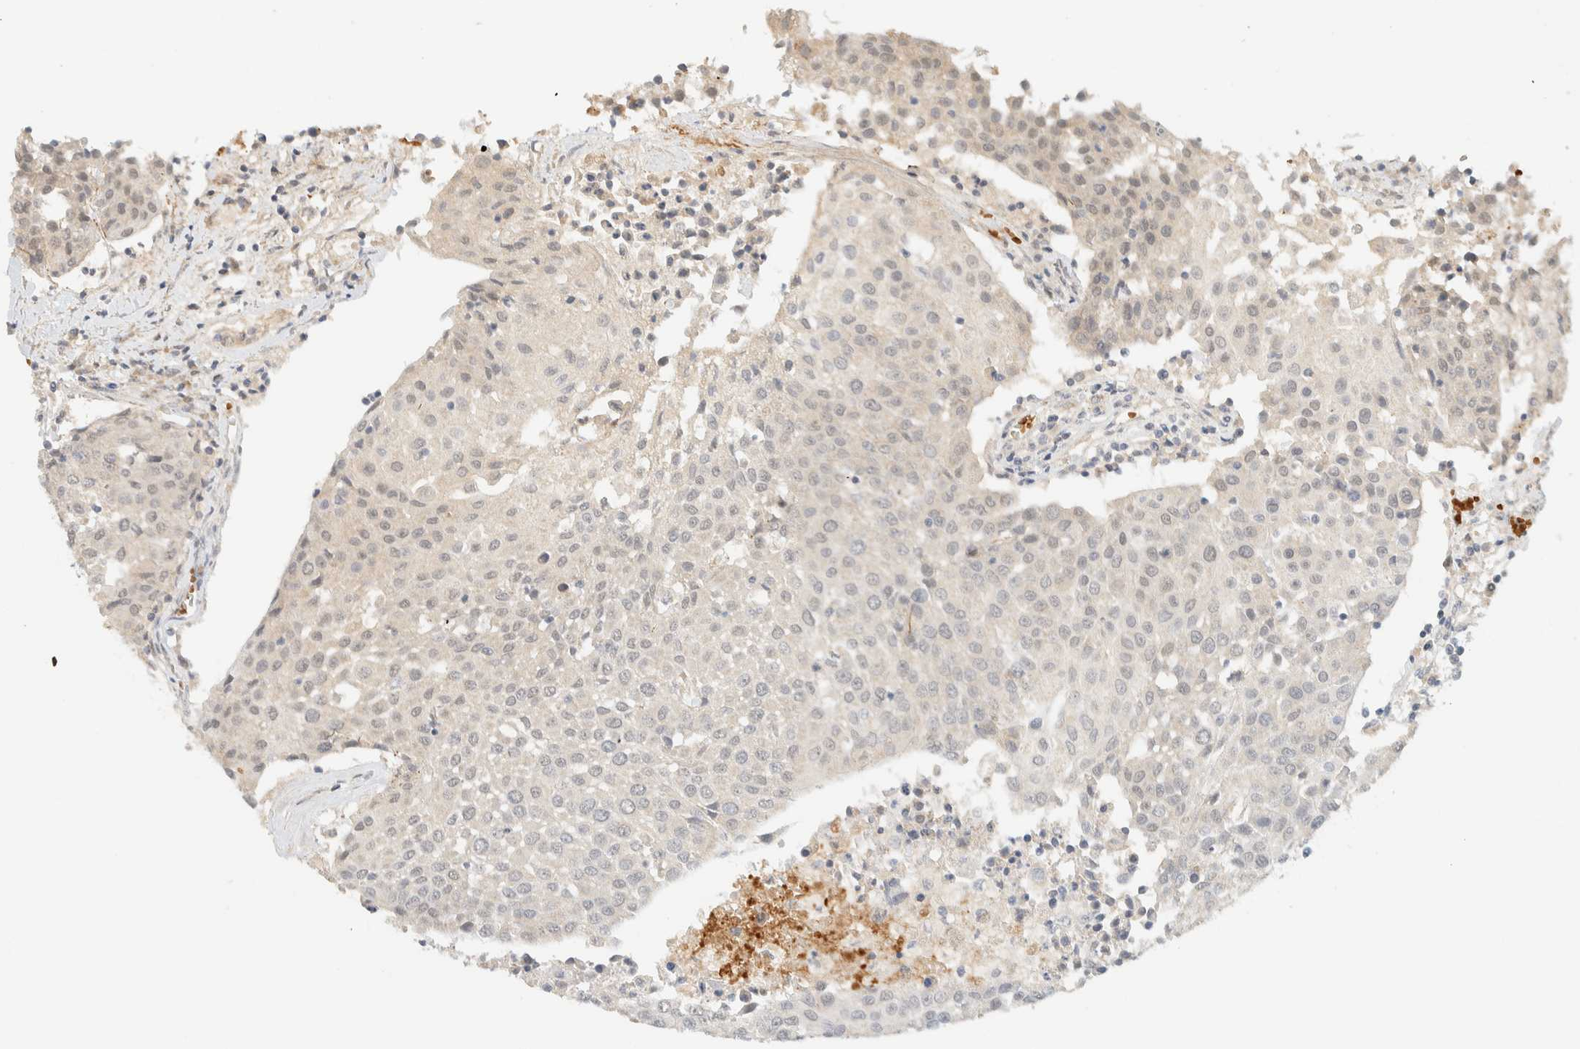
{"staining": {"intensity": "weak", "quantity": "<25%", "location": "cytoplasmic/membranous"}, "tissue": "urothelial cancer", "cell_type": "Tumor cells", "image_type": "cancer", "snomed": [{"axis": "morphology", "description": "Urothelial carcinoma, High grade"}, {"axis": "topography", "description": "Urinary bladder"}], "caption": "This is an immunohistochemistry photomicrograph of human urothelial carcinoma (high-grade). There is no positivity in tumor cells.", "gene": "TNK1", "patient": {"sex": "female", "age": 85}}